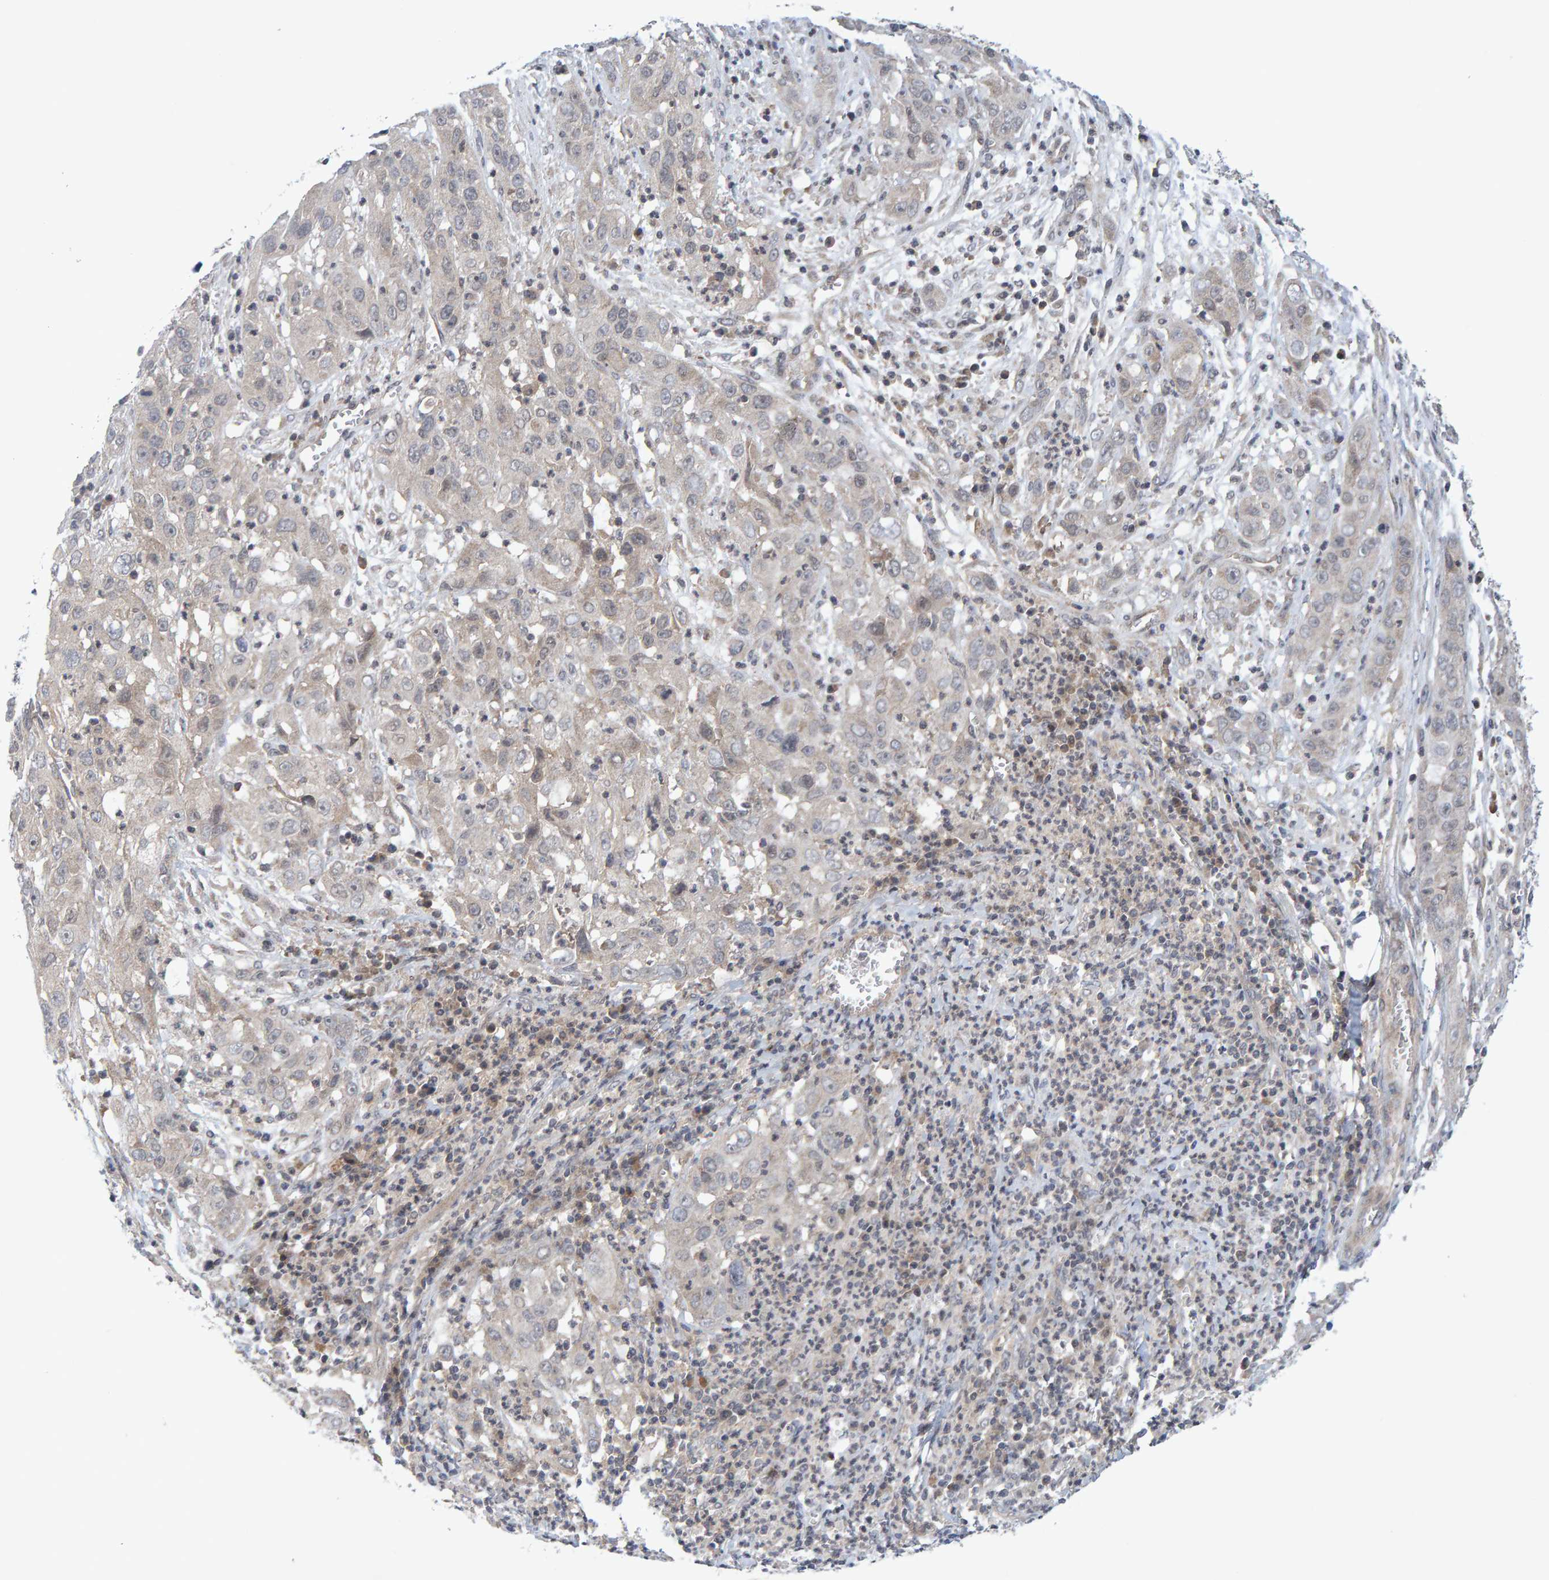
{"staining": {"intensity": "negative", "quantity": "none", "location": "none"}, "tissue": "cervical cancer", "cell_type": "Tumor cells", "image_type": "cancer", "snomed": [{"axis": "morphology", "description": "Squamous cell carcinoma, NOS"}, {"axis": "topography", "description": "Cervix"}], "caption": "High power microscopy micrograph of an IHC micrograph of cervical cancer (squamous cell carcinoma), revealing no significant expression in tumor cells. (DAB (3,3'-diaminobenzidine) immunohistochemistry visualized using brightfield microscopy, high magnification).", "gene": "CDH2", "patient": {"sex": "female", "age": 32}}